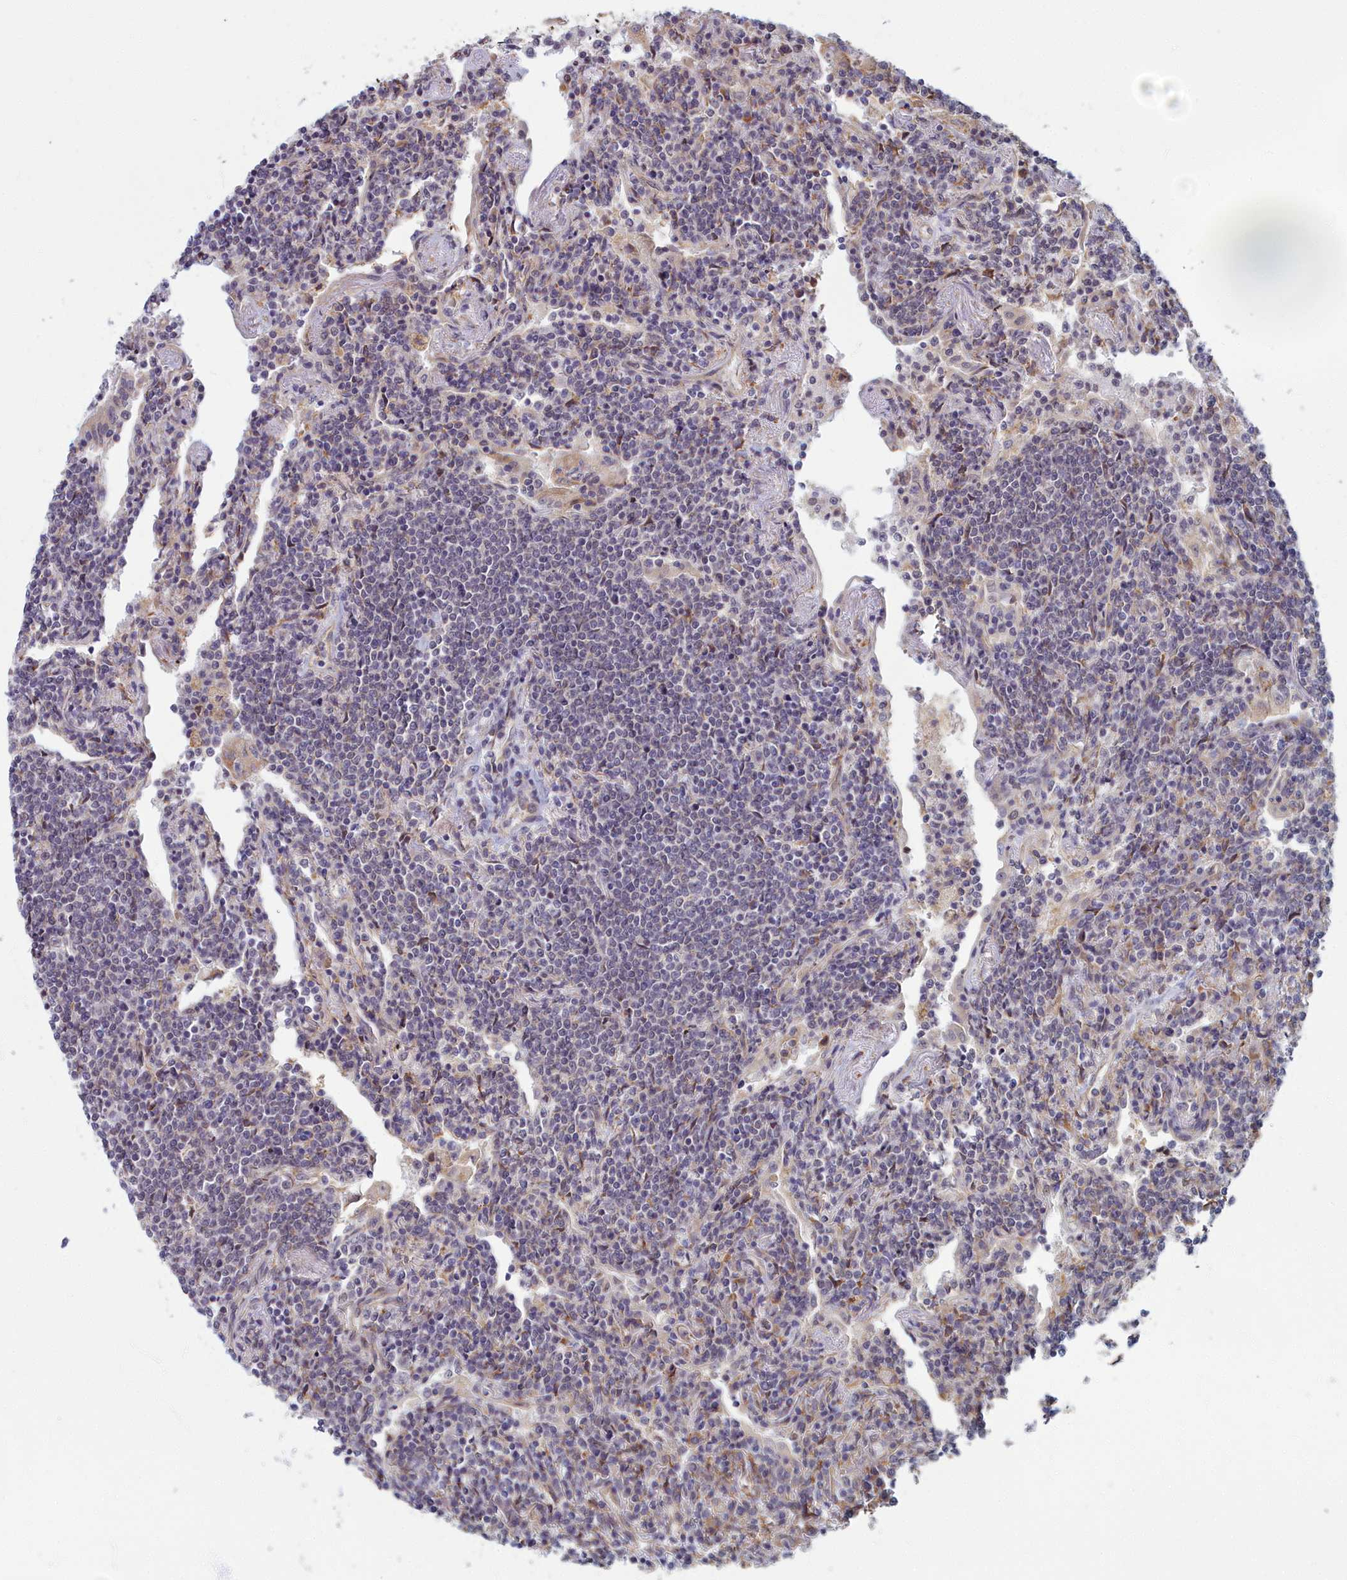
{"staining": {"intensity": "negative", "quantity": "none", "location": "none"}, "tissue": "lymphoma", "cell_type": "Tumor cells", "image_type": "cancer", "snomed": [{"axis": "morphology", "description": "Malignant lymphoma, non-Hodgkin's type, Low grade"}, {"axis": "topography", "description": "Lung"}], "caption": "High power microscopy histopathology image of an immunohistochemistry histopathology image of malignant lymphoma, non-Hodgkin's type (low-grade), revealing no significant positivity in tumor cells.", "gene": "MAK16", "patient": {"sex": "female", "age": 71}}